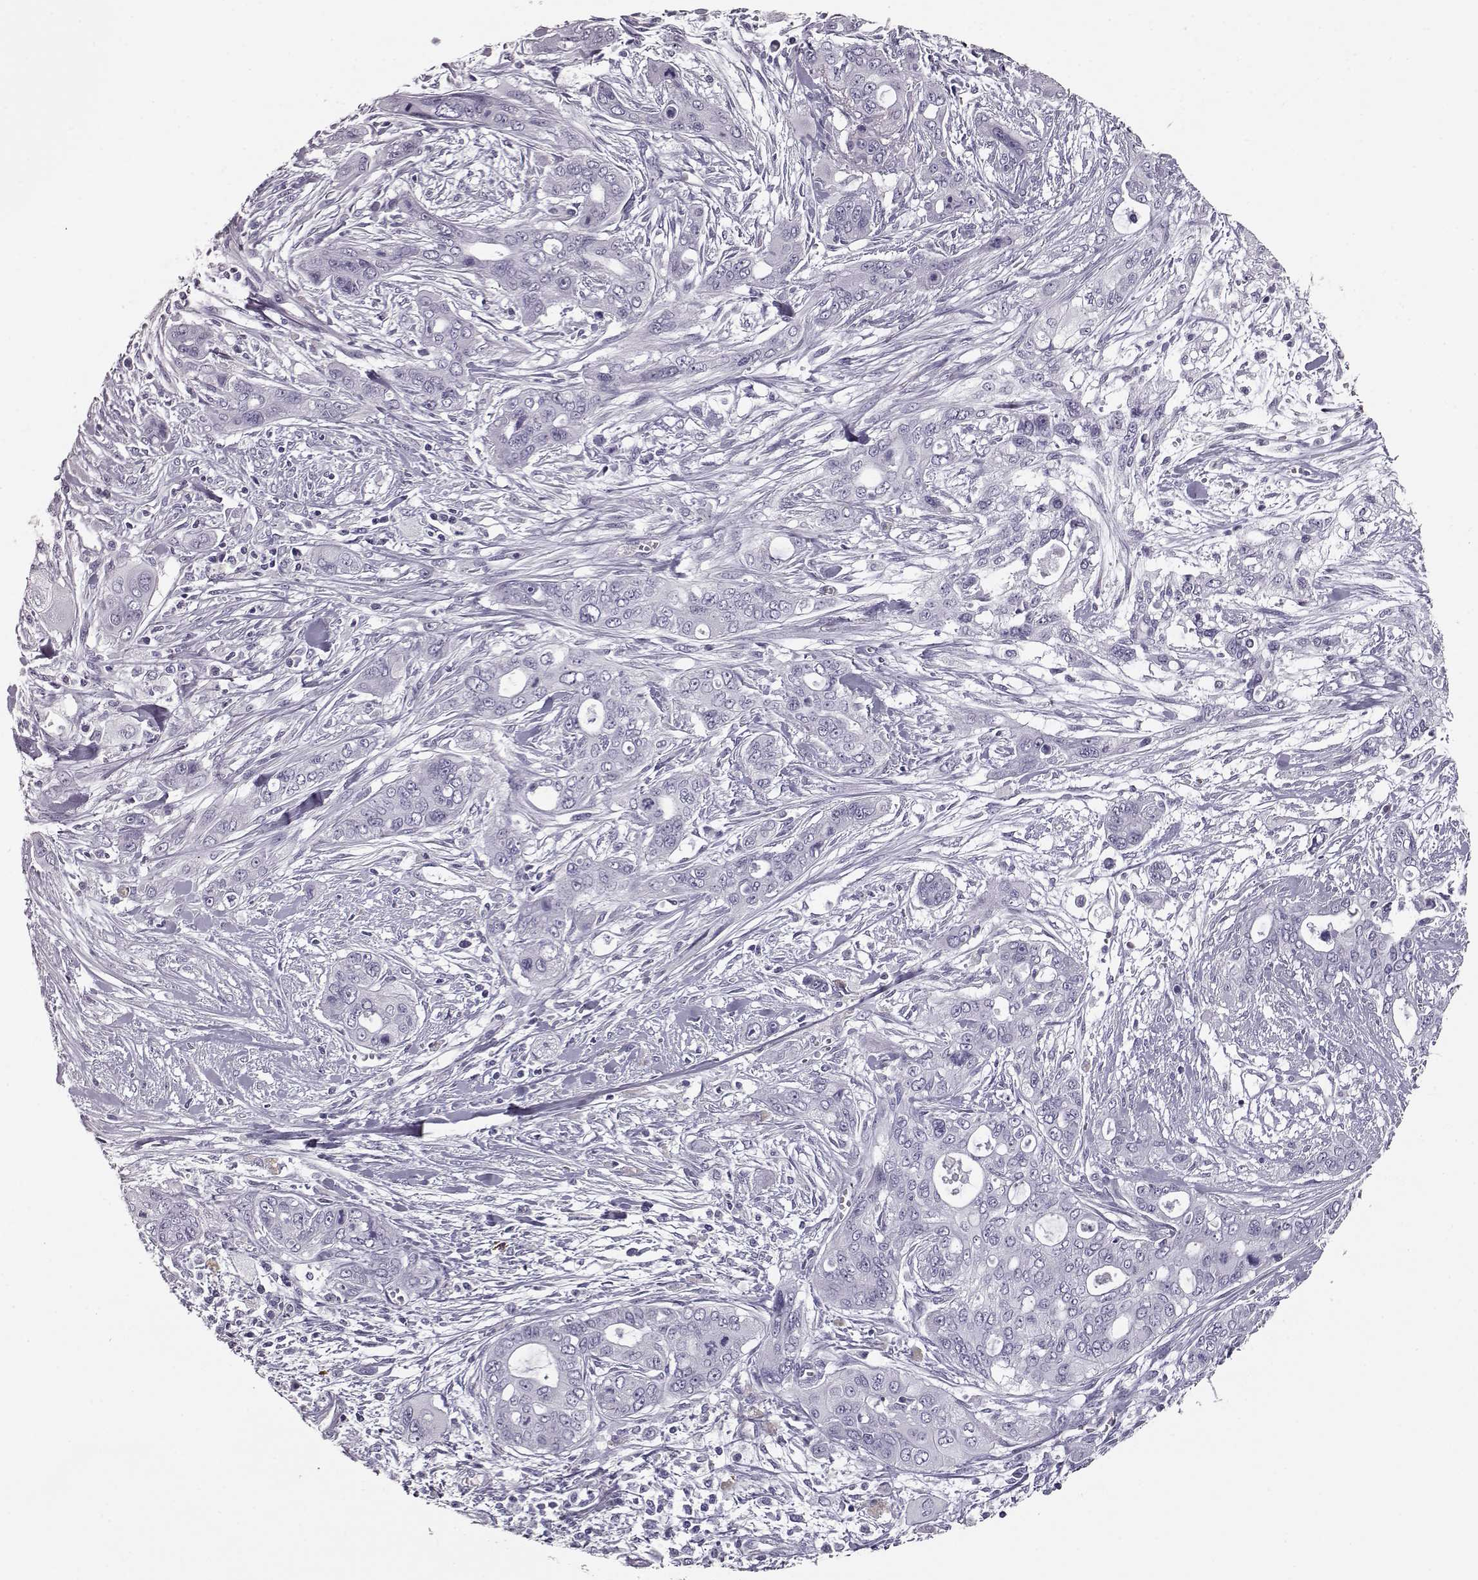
{"staining": {"intensity": "negative", "quantity": "none", "location": "none"}, "tissue": "pancreatic cancer", "cell_type": "Tumor cells", "image_type": "cancer", "snomed": [{"axis": "morphology", "description": "Adenocarcinoma, NOS"}, {"axis": "topography", "description": "Pancreas"}], "caption": "Tumor cells show no significant protein positivity in pancreatic cancer.", "gene": "CCL19", "patient": {"sex": "male", "age": 47}}